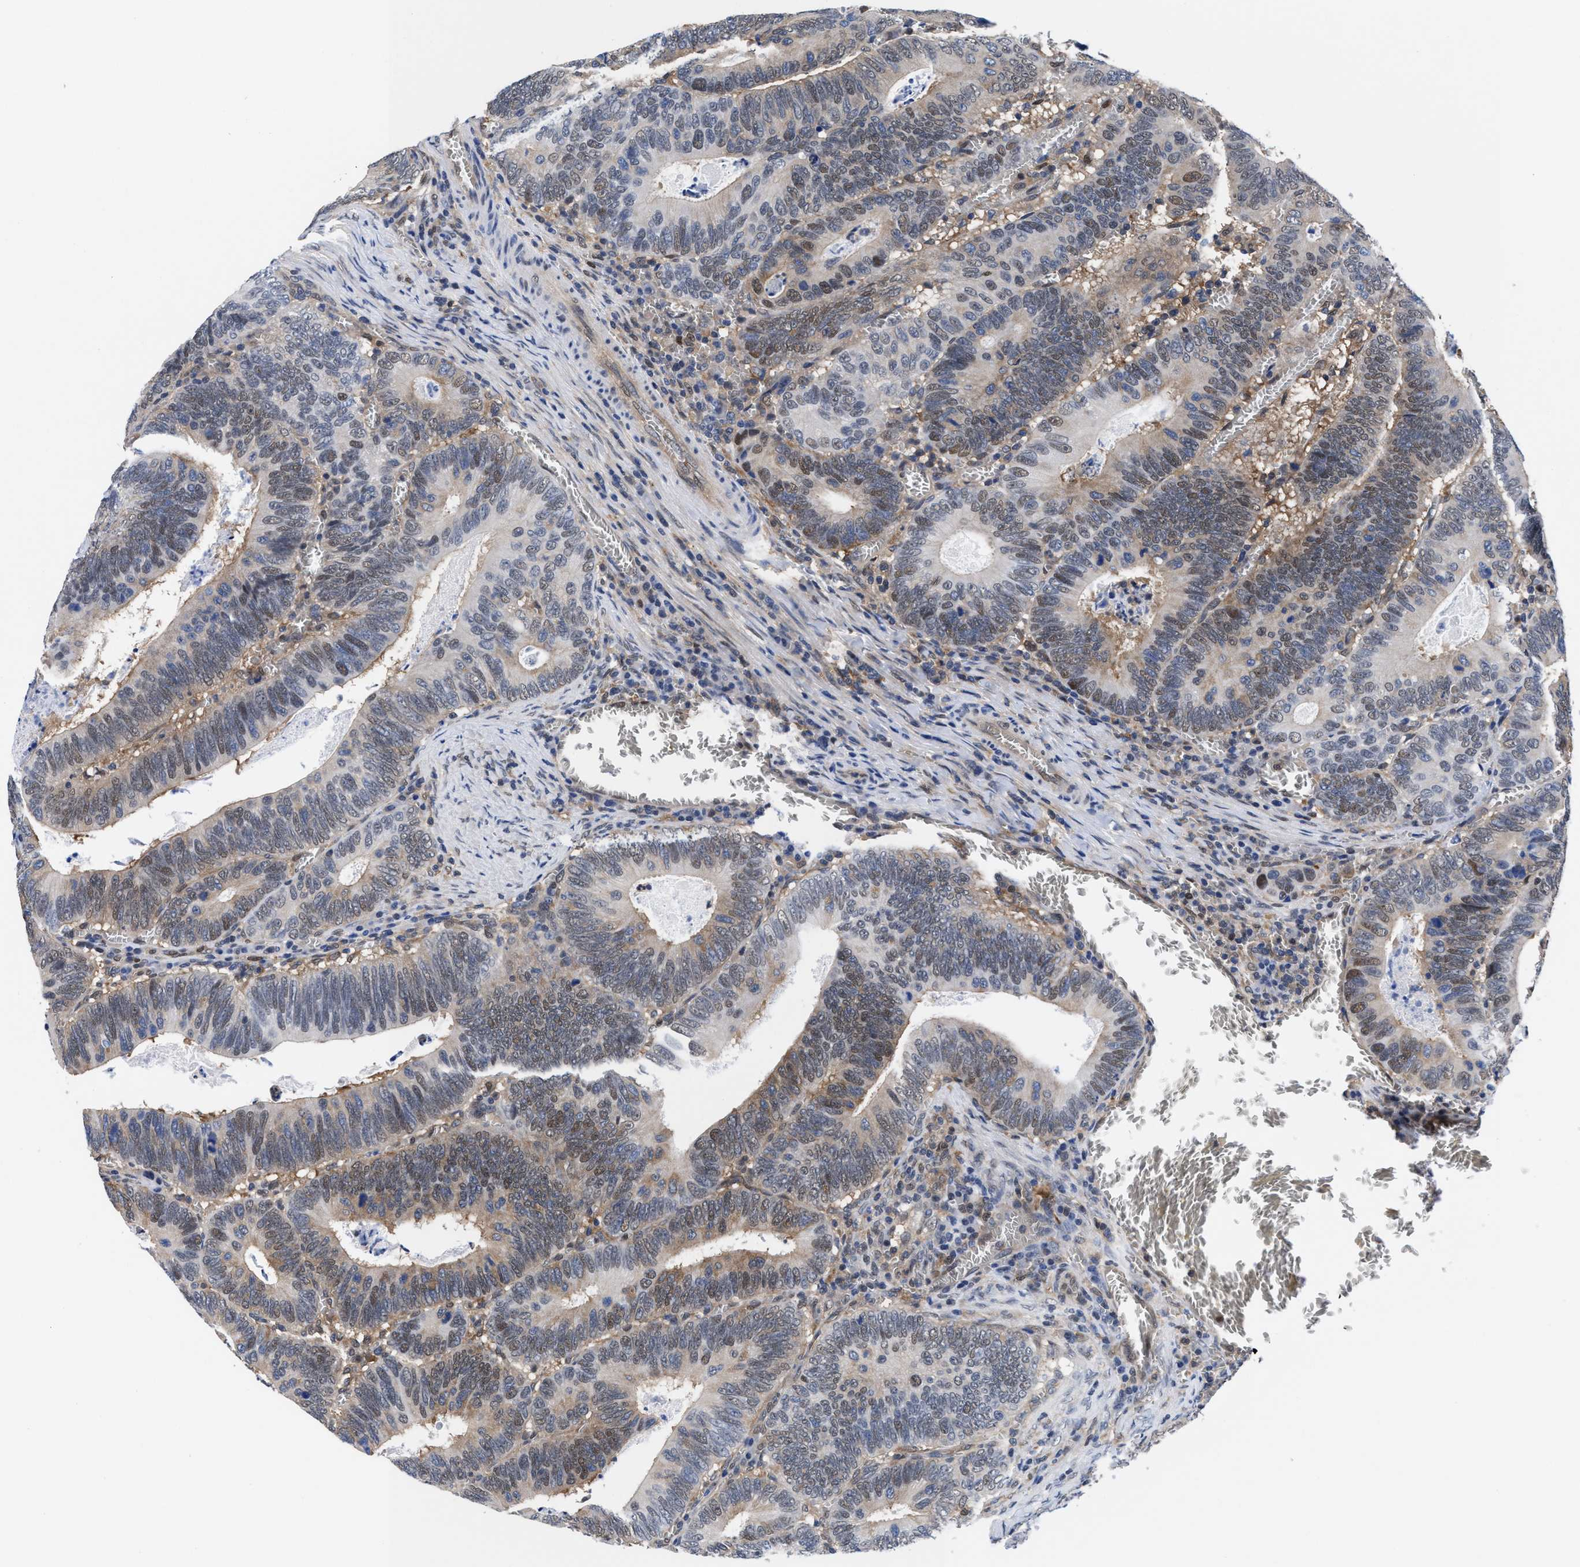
{"staining": {"intensity": "weak", "quantity": ">75%", "location": "cytoplasmic/membranous,nuclear"}, "tissue": "colorectal cancer", "cell_type": "Tumor cells", "image_type": "cancer", "snomed": [{"axis": "morphology", "description": "Inflammation, NOS"}, {"axis": "morphology", "description": "Adenocarcinoma, NOS"}, {"axis": "topography", "description": "Colon"}], "caption": "A brown stain labels weak cytoplasmic/membranous and nuclear staining of a protein in adenocarcinoma (colorectal) tumor cells.", "gene": "ACLY", "patient": {"sex": "male", "age": 72}}